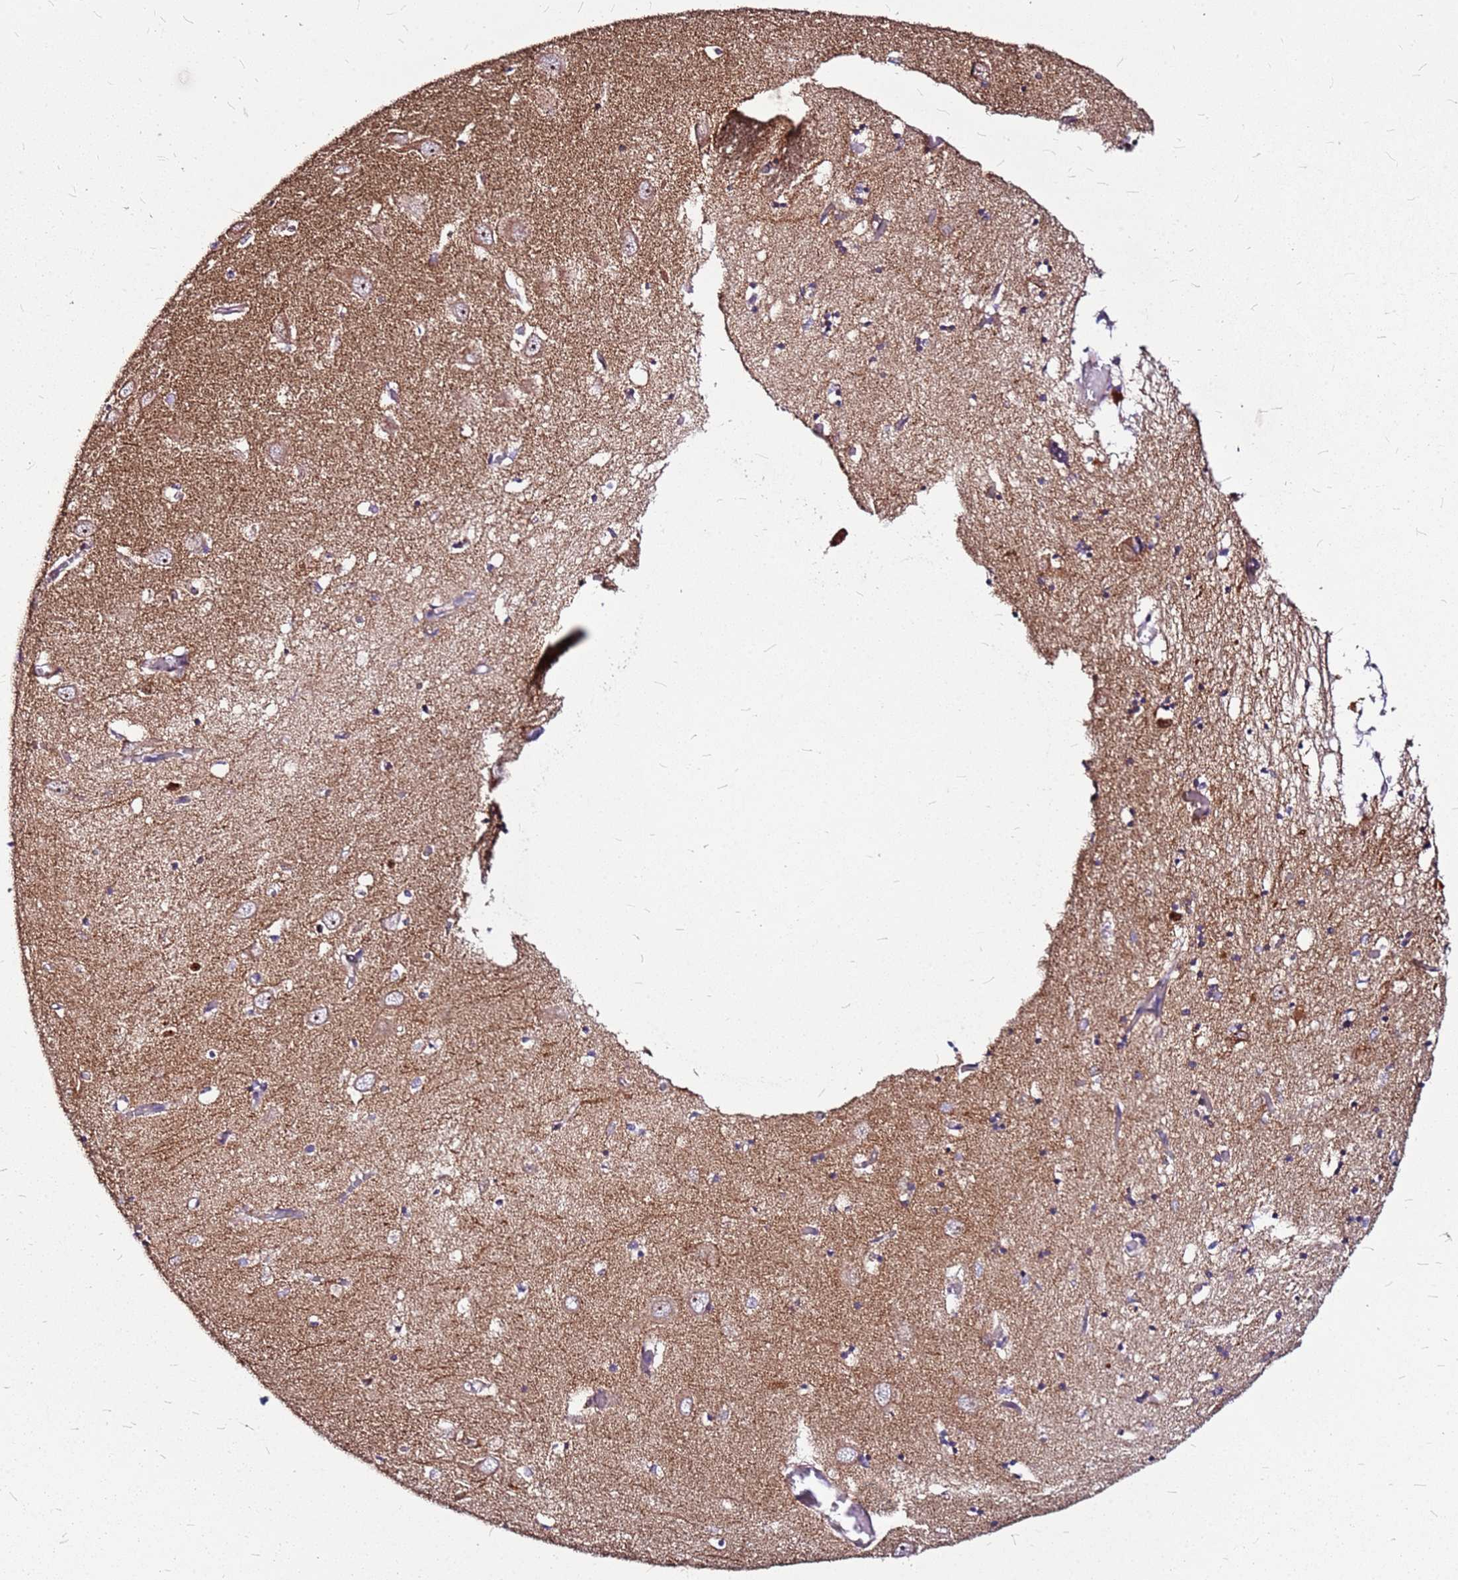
{"staining": {"intensity": "weak", "quantity": "25%-75%", "location": "cytoplasmic/membranous"}, "tissue": "hippocampus", "cell_type": "Glial cells", "image_type": "normal", "snomed": [{"axis": "morphology", "description": "Normal tissue, NOS"}, {"axis": "topography", "description": "Hippocampus"}], "caption": "The immunohistochemical stain labels weak cytoplasmic/membranous positivity in glial cells of benign hippocampus. (DAB (3,3'-diaminobenzidine) IHC with brightfield microscopy, high magnification).", "gene": "OR51T1", "patient": {"sex": "male", "age": 70}}